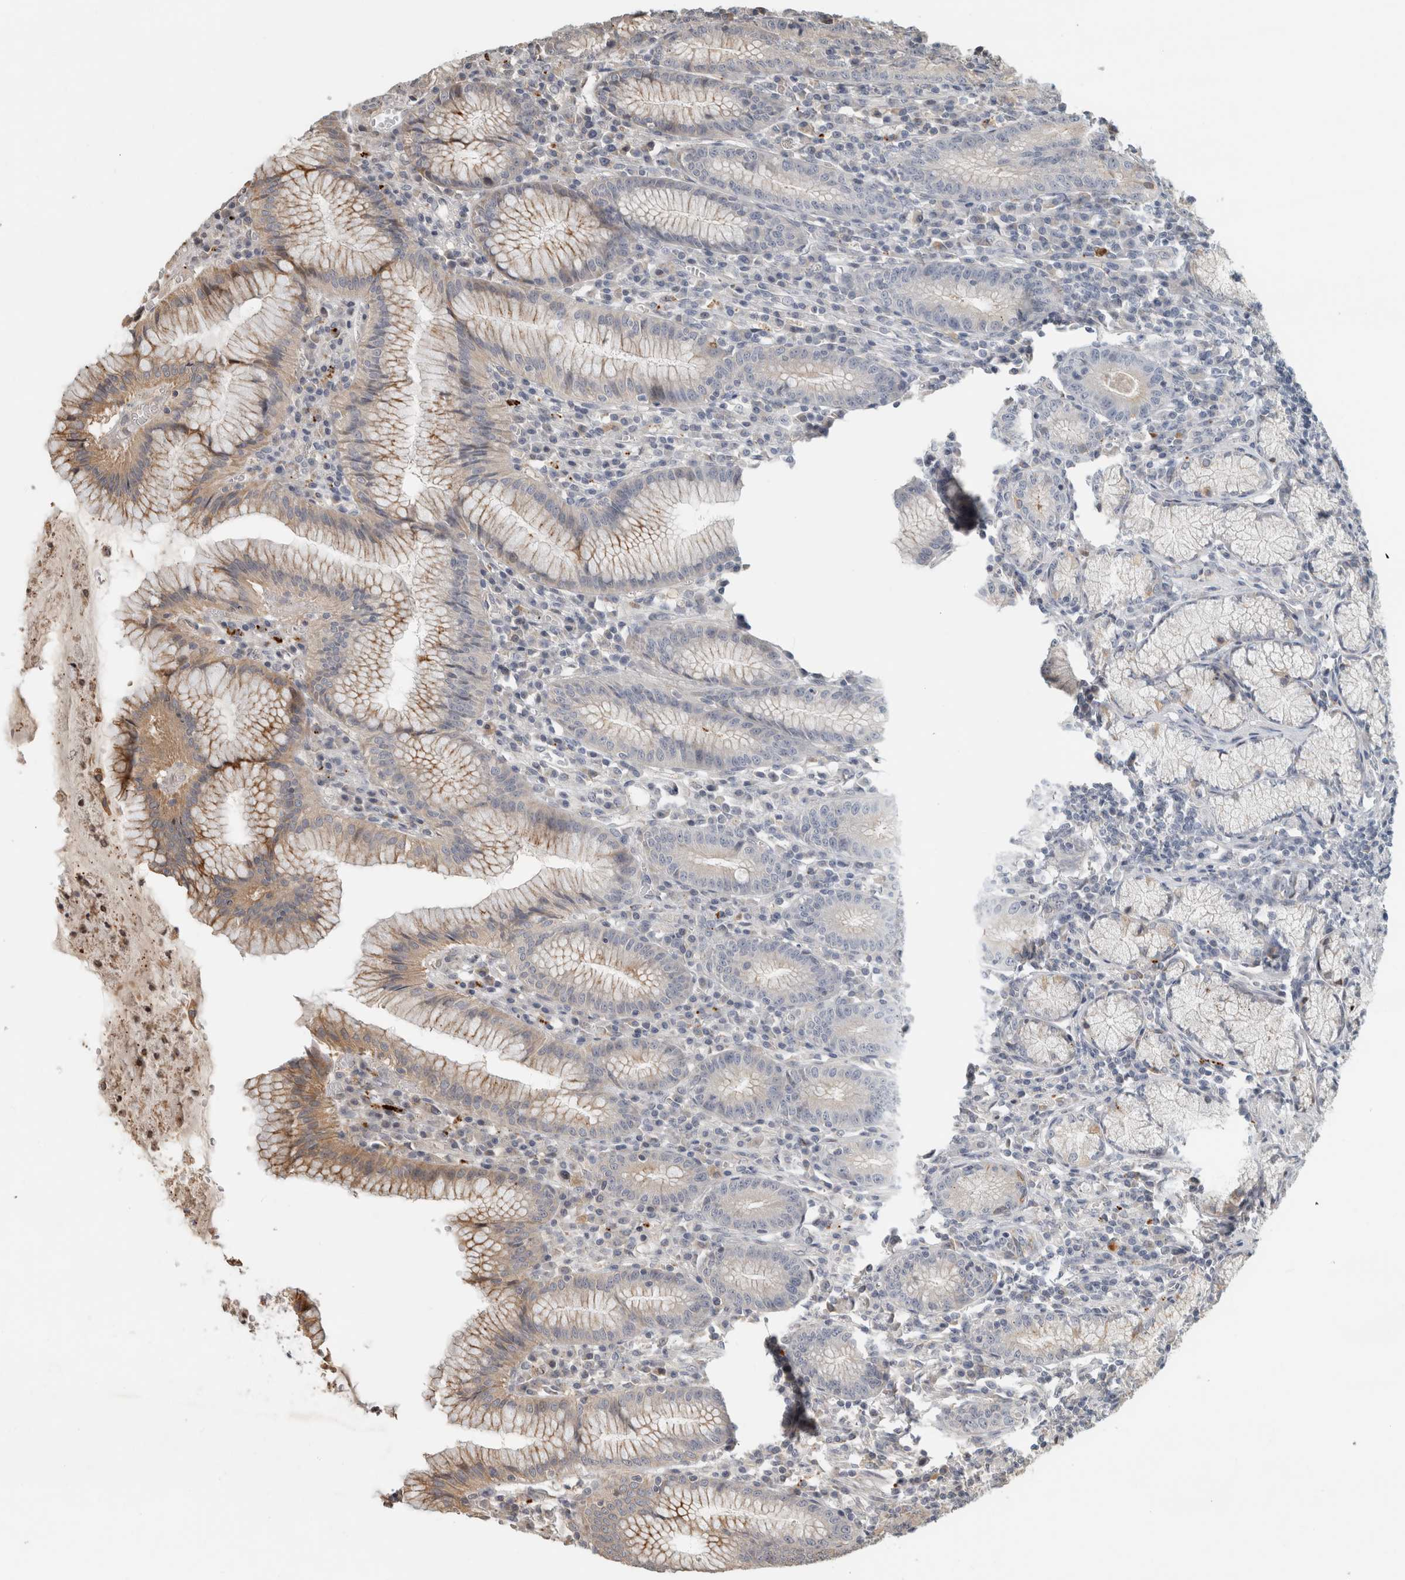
{"staining": {"intensity": "moderate", "quantity": "<25%", "location": "cytoplasmic/membranous"}, "tissue": "stomach", "cell_type": "Glandular cells", "image_type": "normal", "snomed": [{"axis": "morphology", "description": "Normal tissue, NOS"}, {"axis": "topography", "description": "Stomach"}], "caption": "The immunohistochemical stain shows moderate cytoplasmic/membranous positivity in glandular cells of benign stomach.", "gene": "PITPNC1", "patient": {"sex": "male", "age": 55}}